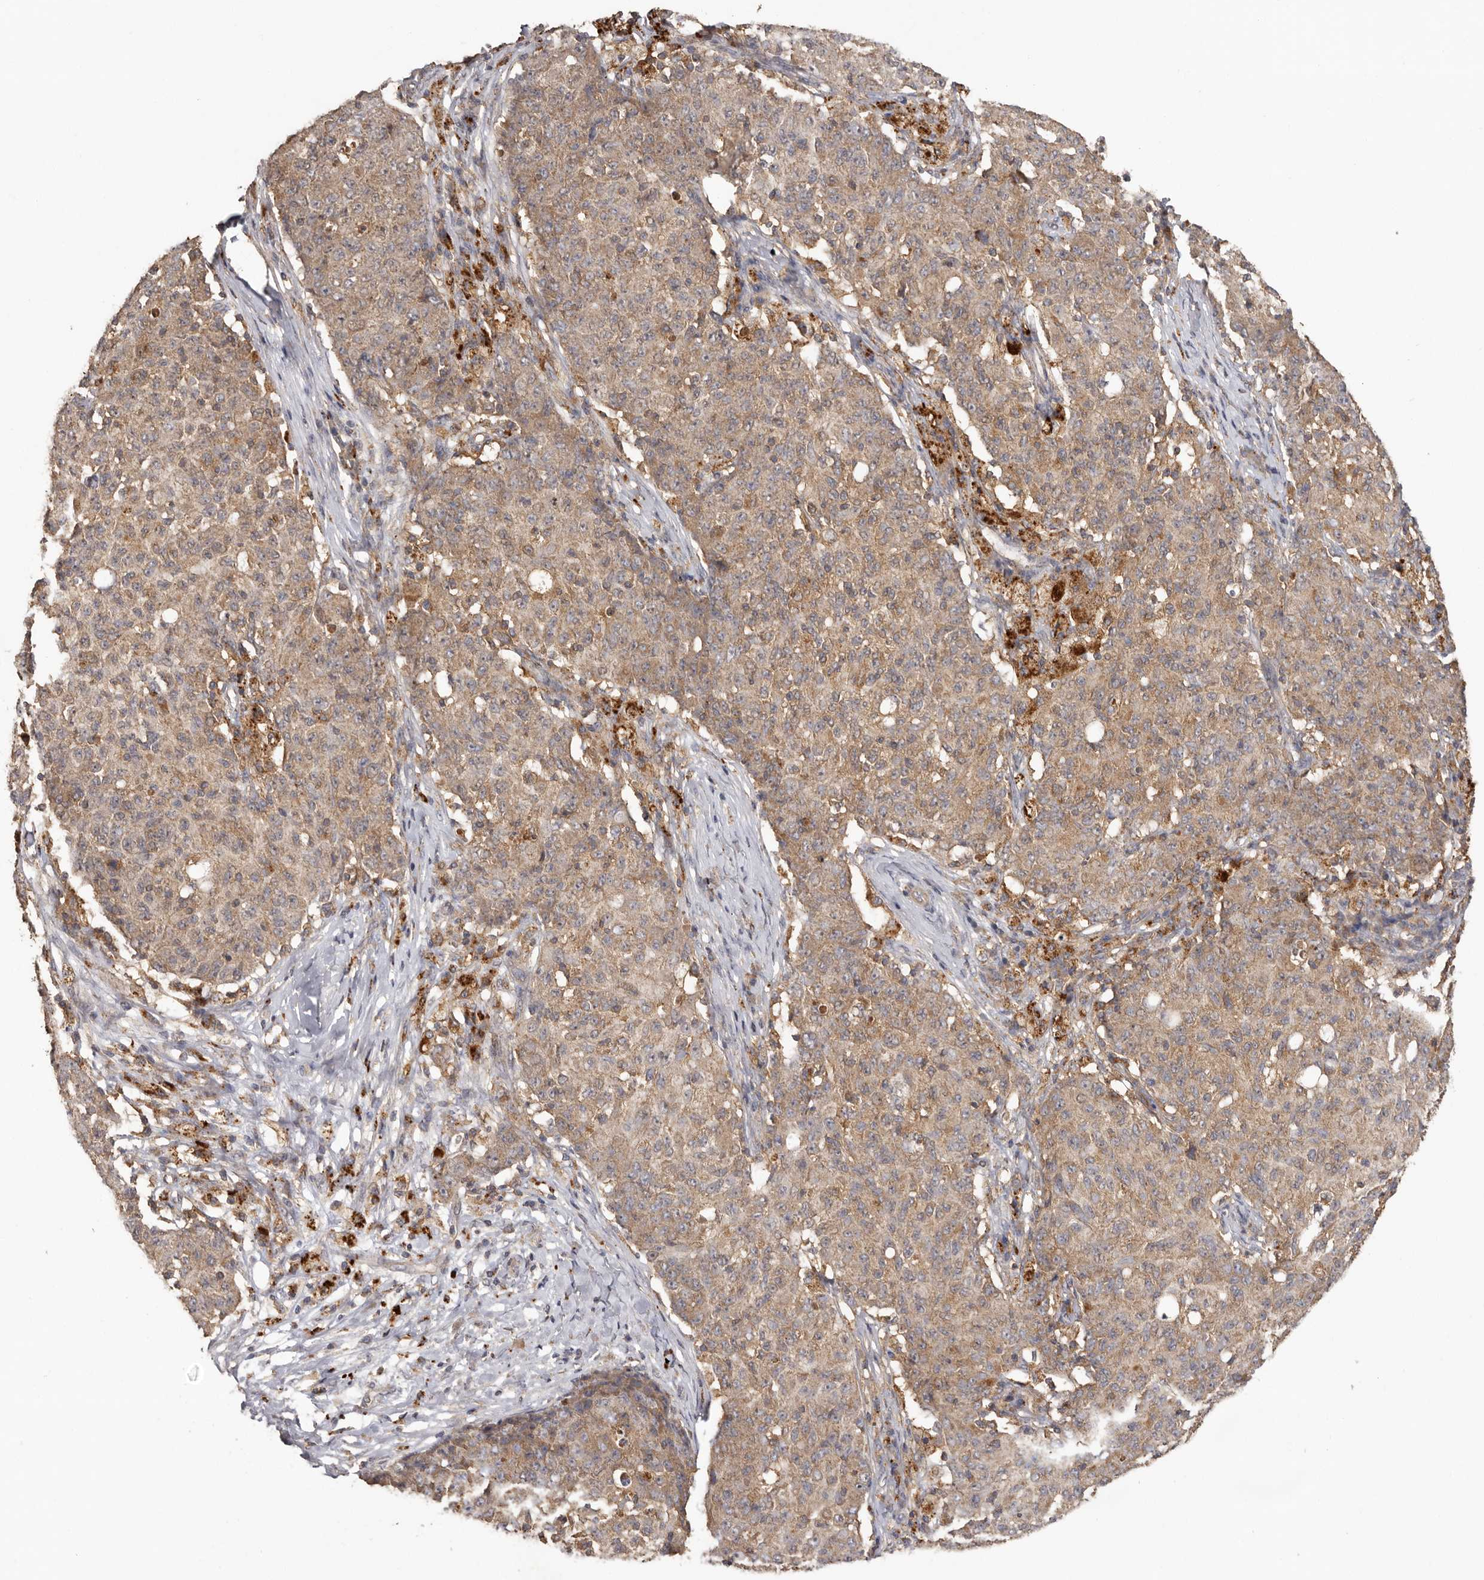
{"staining": {"intensity": "moderate", "quantity": ">75%", "location": "cytoplasmic/membranous"}, "tissue": "ovarian cancer", "cell_type": "Tumor cells", "image_type": "cancer", "snomed": [{"axis": "morphology", "description": "Carcinoma, endometroid"}, {"axis": "topography", "description": "Ovary"}], "caption": "The immunohistochemical stain shows moderate cytoplasmic/membranous positivity in tumor cells of ovarian endometroid carcinoma tissue.", "gene": "RWDD1", "patient": {"sex": "female", "age": 42}}